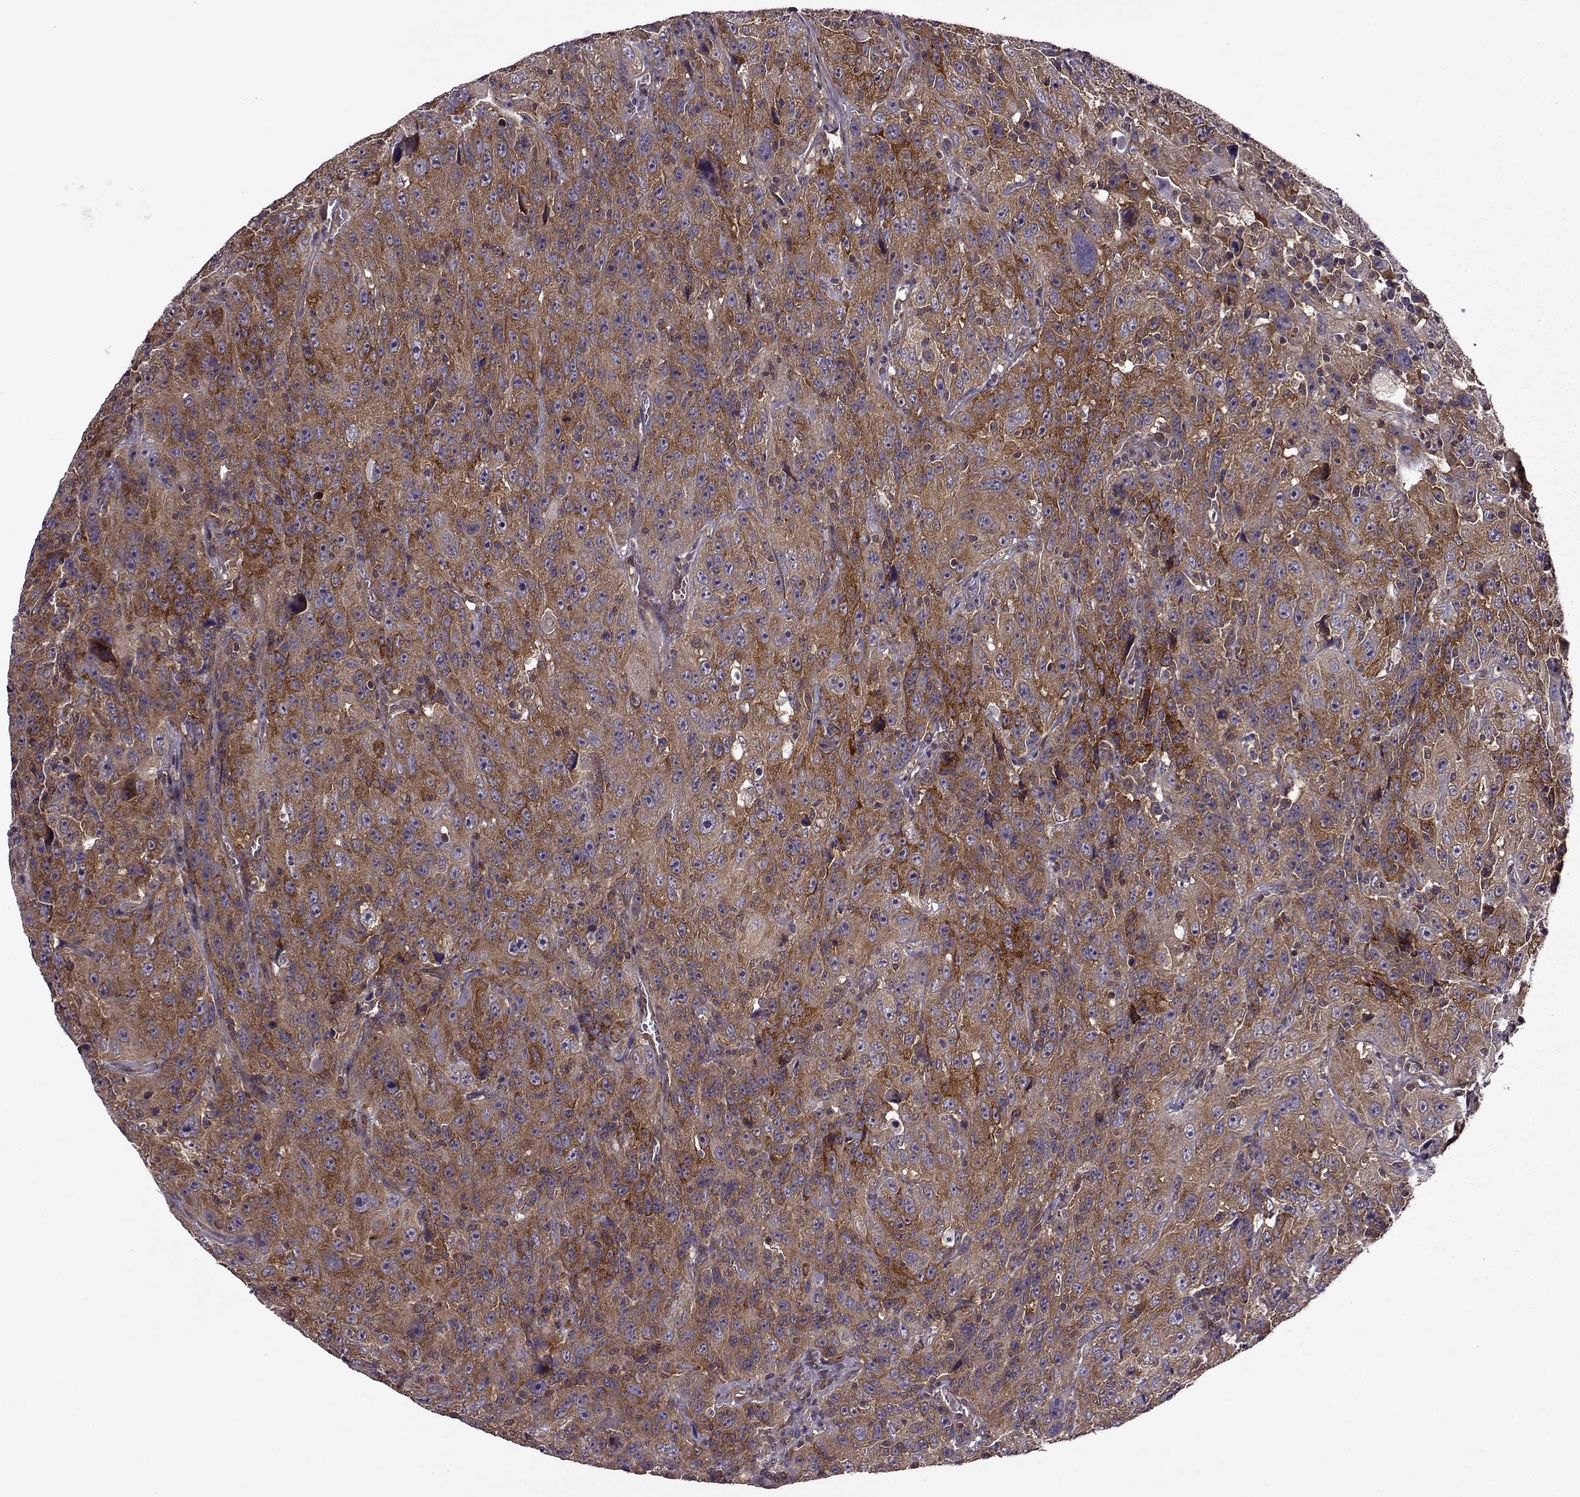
{"staining": {"intensity": "strong", "quantity": ">75%", "location": "cytoplasmic/membranous"}, "tissue": "urothelial cancer", "cell_type": "Tumor cells", "image_type": "cancer", "snomed": [{"axis": "morphology", "description": "Urothelial carcinoma, NOS"}, {"axis": "morphology", "description": "Urothelial carcinoma, High grade"}, {"axis": "topography", "description": "Urinary bladder"}], "caption": "Human urothelial cancer stained with a brown dye reveals strong cytoplasmic/membranous positive expression in approximately >75% of tumor cells.", "gene": "URI1", "patient": {"sex": "female", "age": 73}}